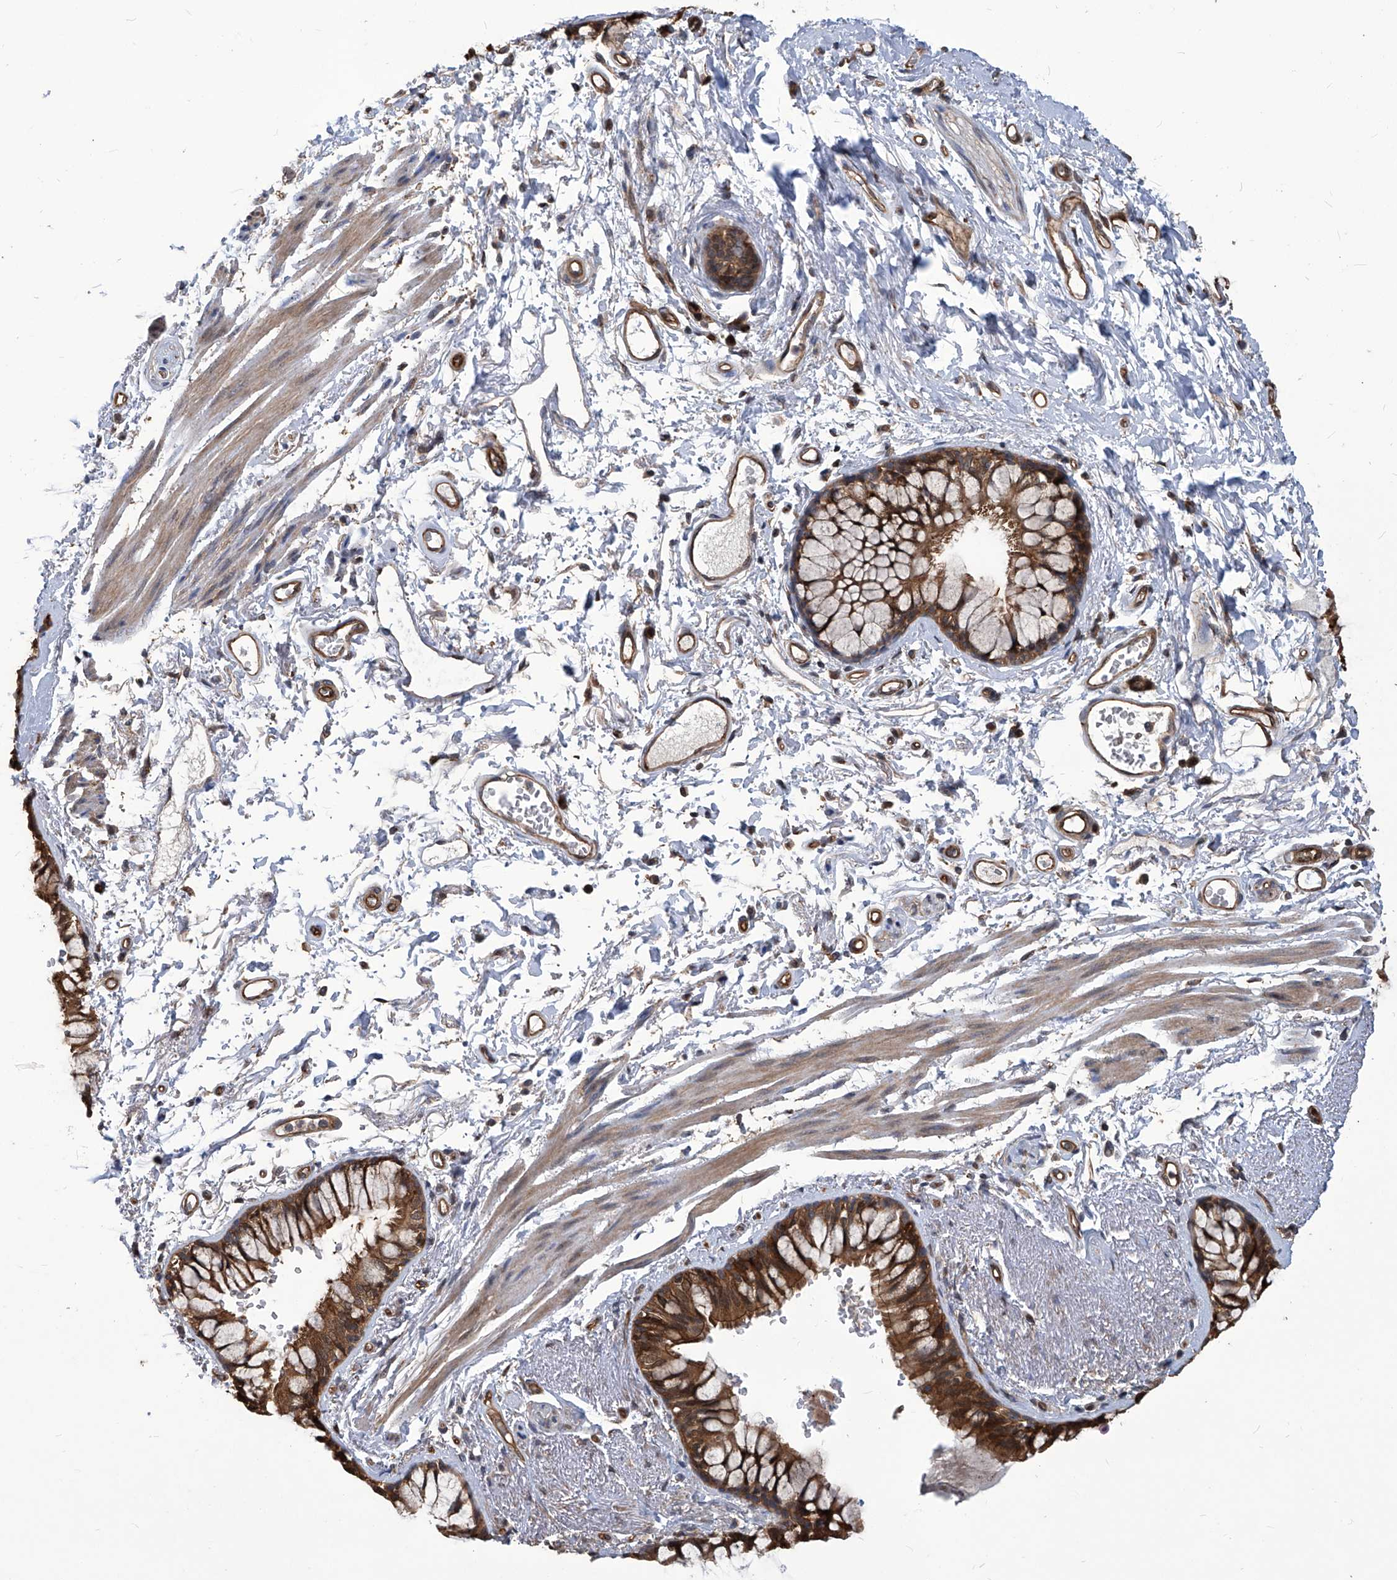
{"staining": {"intensity": "strong", "quantity": "25%-75%", "location": "cytoplasmic/membranous"}, "tissue": "bronchus", "cell_type": "Respiratory epithelial cells", "image_type": "normal", "snomed": [{"axis": "morphology", "description": "Normal tissue, NOS"}, {"axis": "topography", "description": "Cartilage tissue"}, {"axis": "topography", "description": "Bronchus"}], "caption": "Immunohistochemistry staining of normal bronchus, which shows high levels of strong cytoplasmic/membranous positivity in about 25%-75% of respiratory epithelial cells indicating strong cytoplasmic/membranous protein staining. The staining was performed using DAB (brown) for protein detection and nuclei were counterstained in hematoxylin (blue).", "gene": "PSMB1", "patient": {"sex": "female", "age": 73}}